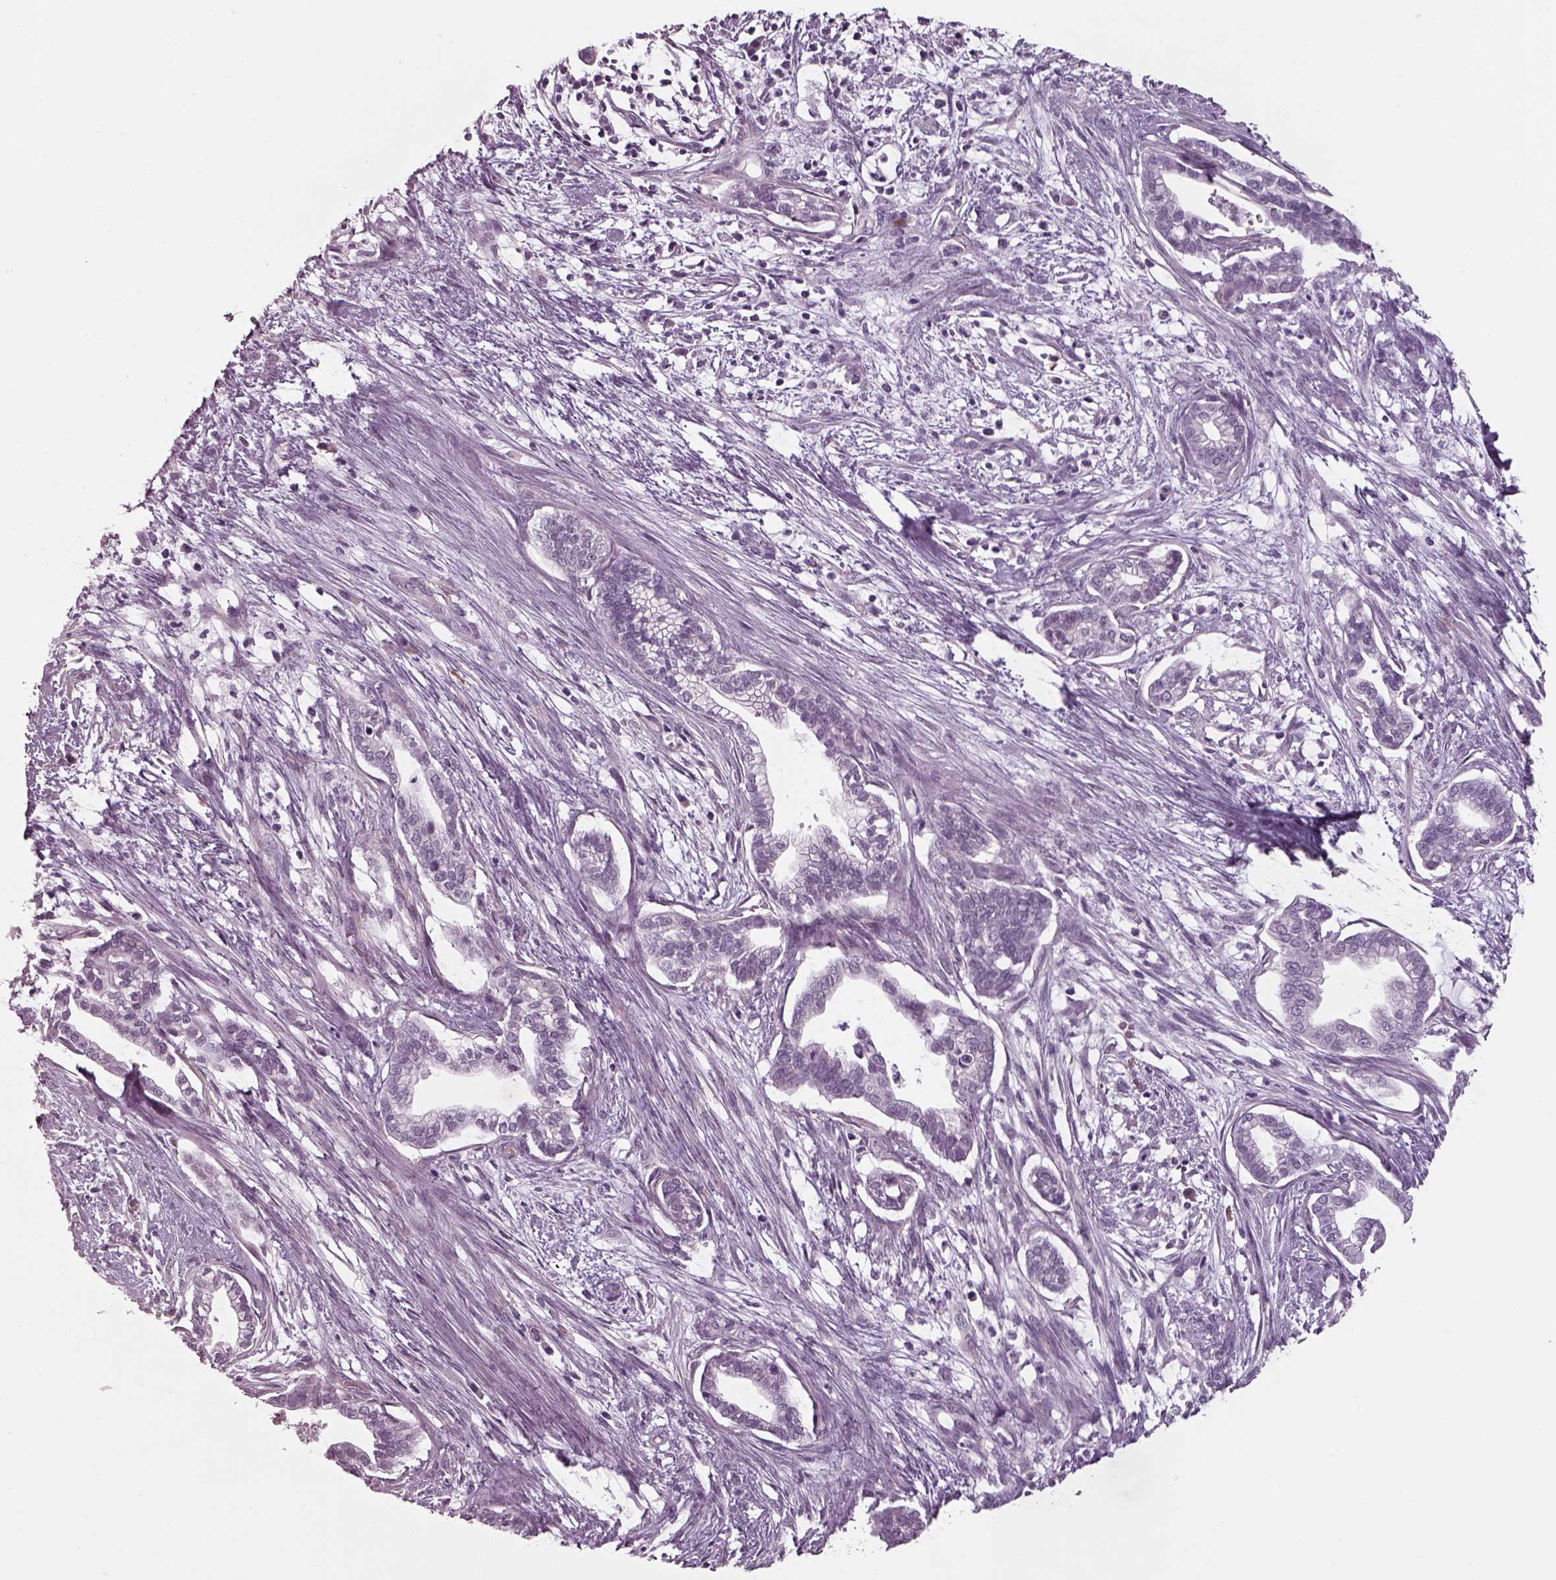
{"staining": {"intensity": "negative", "quantity": "none", "location": "none"}, "tissue": "cervical cancer", "cell_type": "Tumor cells", "image_type": "cancer", "snomed": [{"axis": "morphology", "description": "Adenocarcinoma, NOS"}, {"axis": "topography", "description": "Cervix"}], "caption": "There is no significant positivity in tumor cells of cervical cancer (adenocarcinoma).", "gene": "SEPTIN14", "patient": {"sex": "female", "age": 62}}